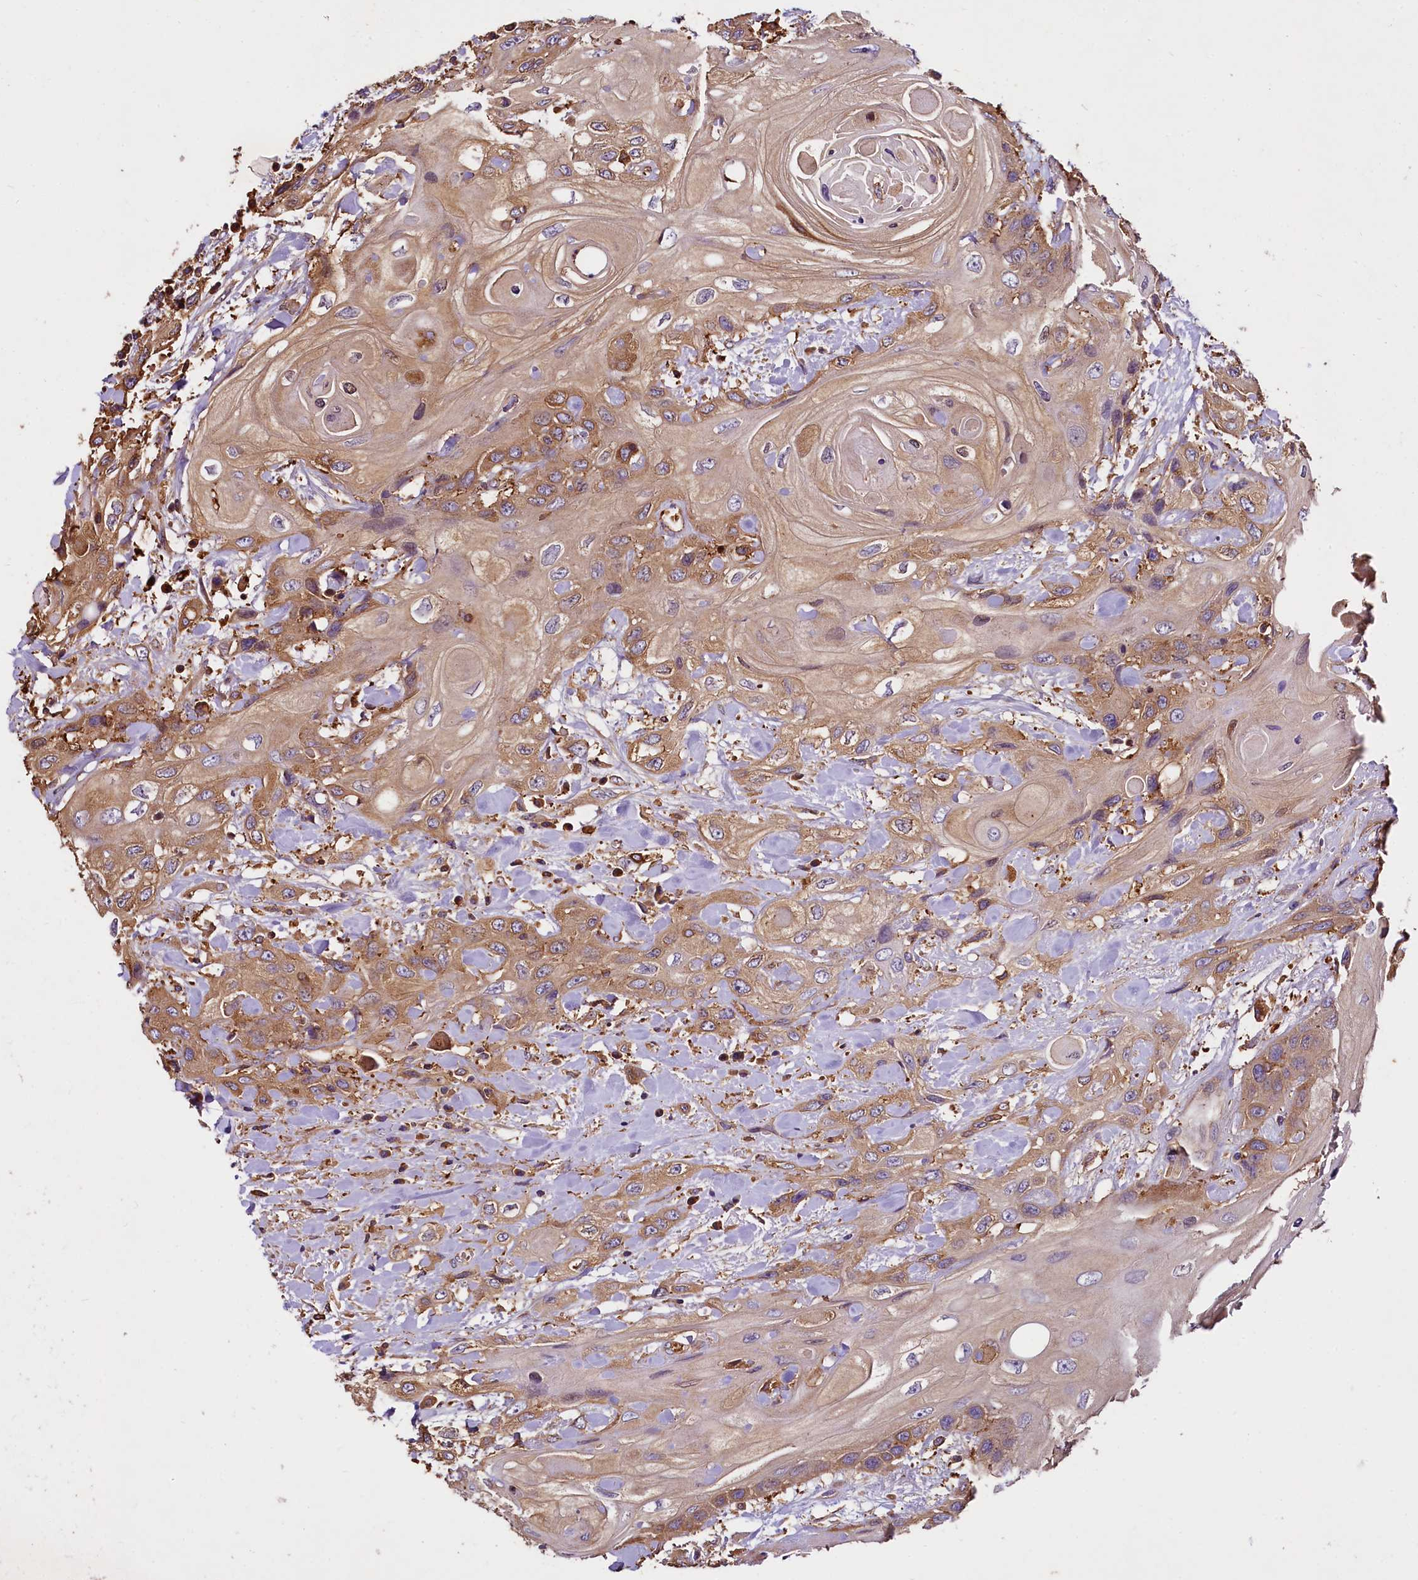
{"staining": {"intensity": "moderate", "quantity": ">75%", "location": "cytoplasmic/membranous"}, "tissue": "head and neck cancer", "cell_type": "Tumor cells", "image_type": "cancer", "snomed": [{"axis": "morphology", "description": "Squamous cell carcinoma, NOS"}, {"axis": "topography", "description": "Head-Neck"}], "caption": "Immunohistochemical staining of head and neck squamous cell carcinoma shows medium levels of moderate cytoplasmic/membranous positivity in about >75% of tumor cells.", "gene": "RARS2", "patient": {"sex": "female", "age": 43}}